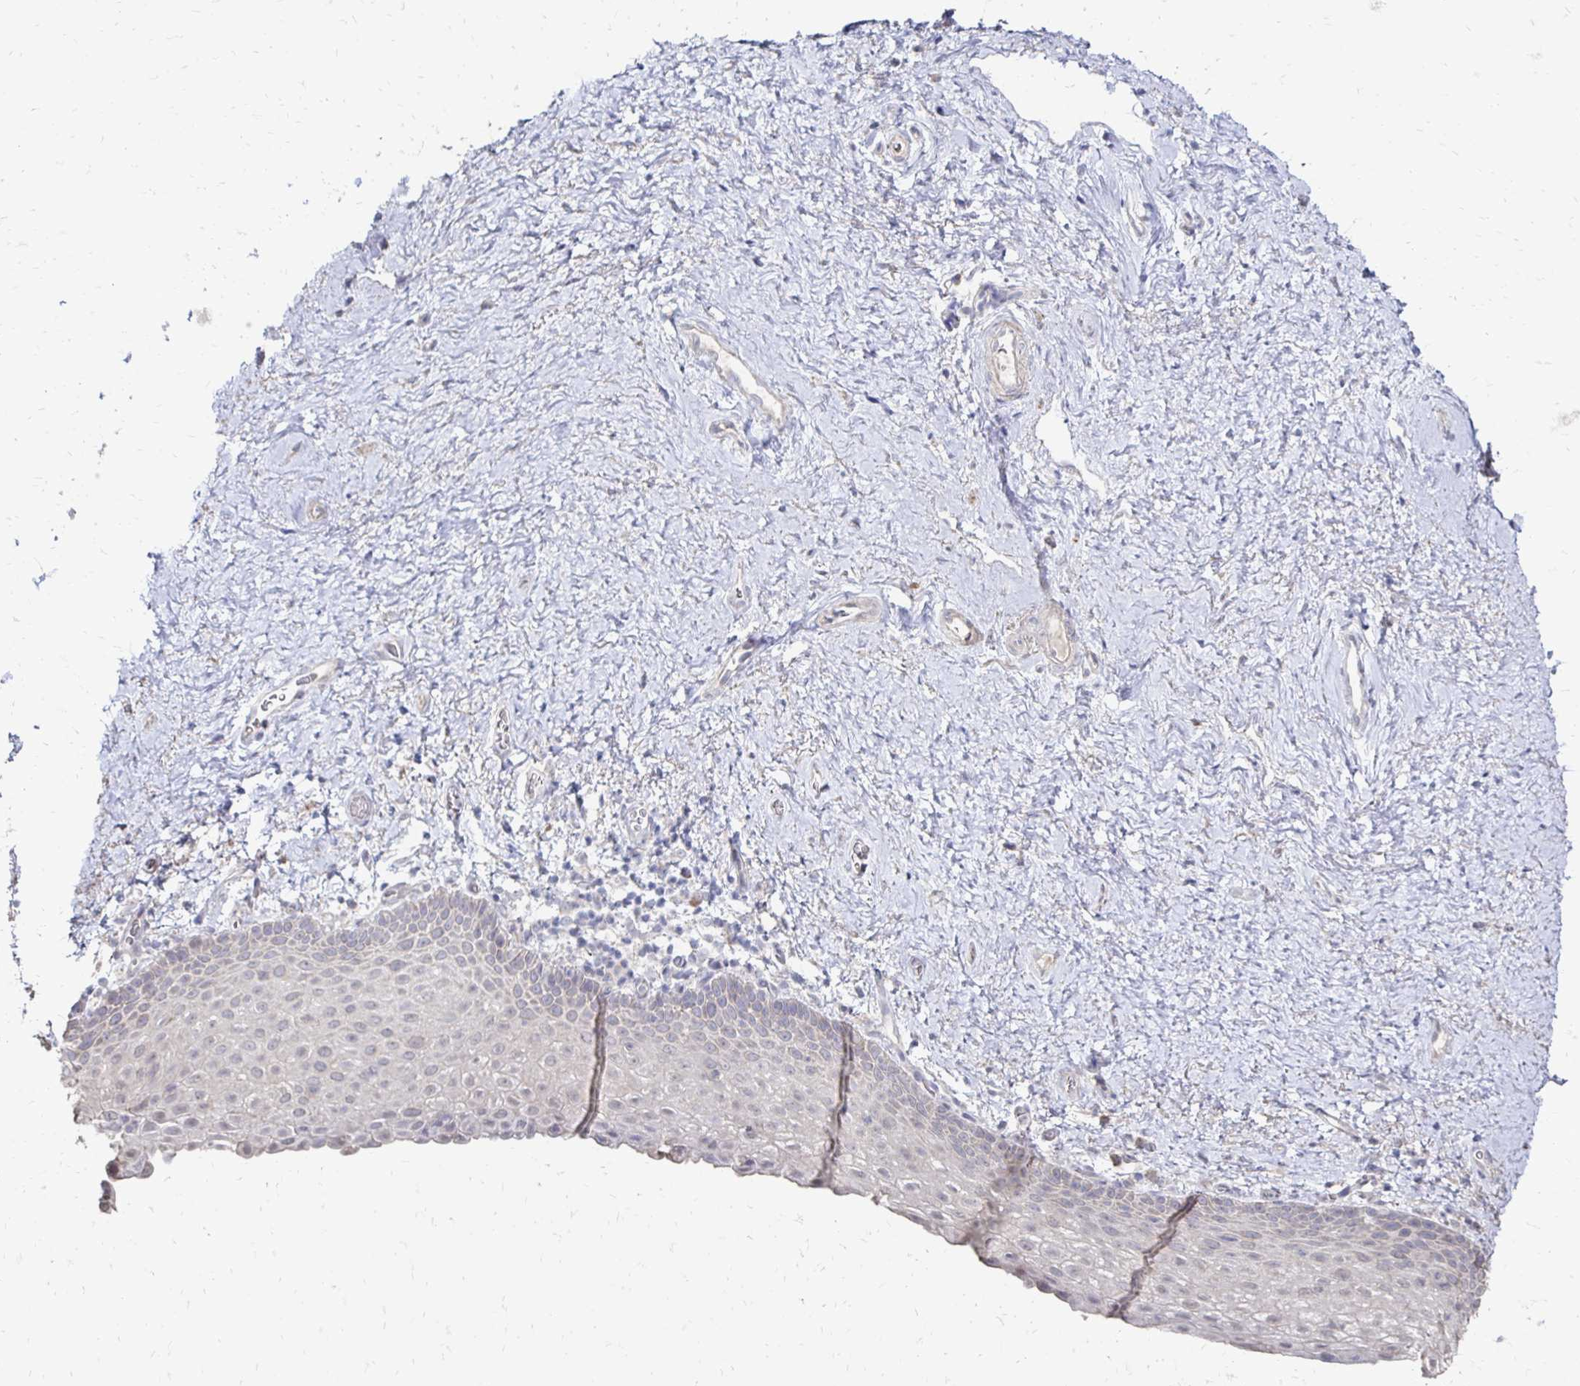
{"staining": {"intensity": "negative", "quantity": "none", "location": "none"}, "tissue": "vagina", "cell_type": "Squamous epithelial cells", "image_type": "normal", "snomed": [{"axis": "morphology", "description": "Normal tissue, NOS"}, {"axis": "topography", "description": "Vagina"}], "caption": "Squamous epithelial cells are negative for brown protein staining in unremarkable vagina. The staining was performed using DAB (3,3'-diaminobenzidine) to visualize the protein expression in brown, while the nuclei were stained in blue with hematoxylin (Magnification: 20x).", "gene": "ZNF727", "patient": {"sex": "female", "age": 61}}